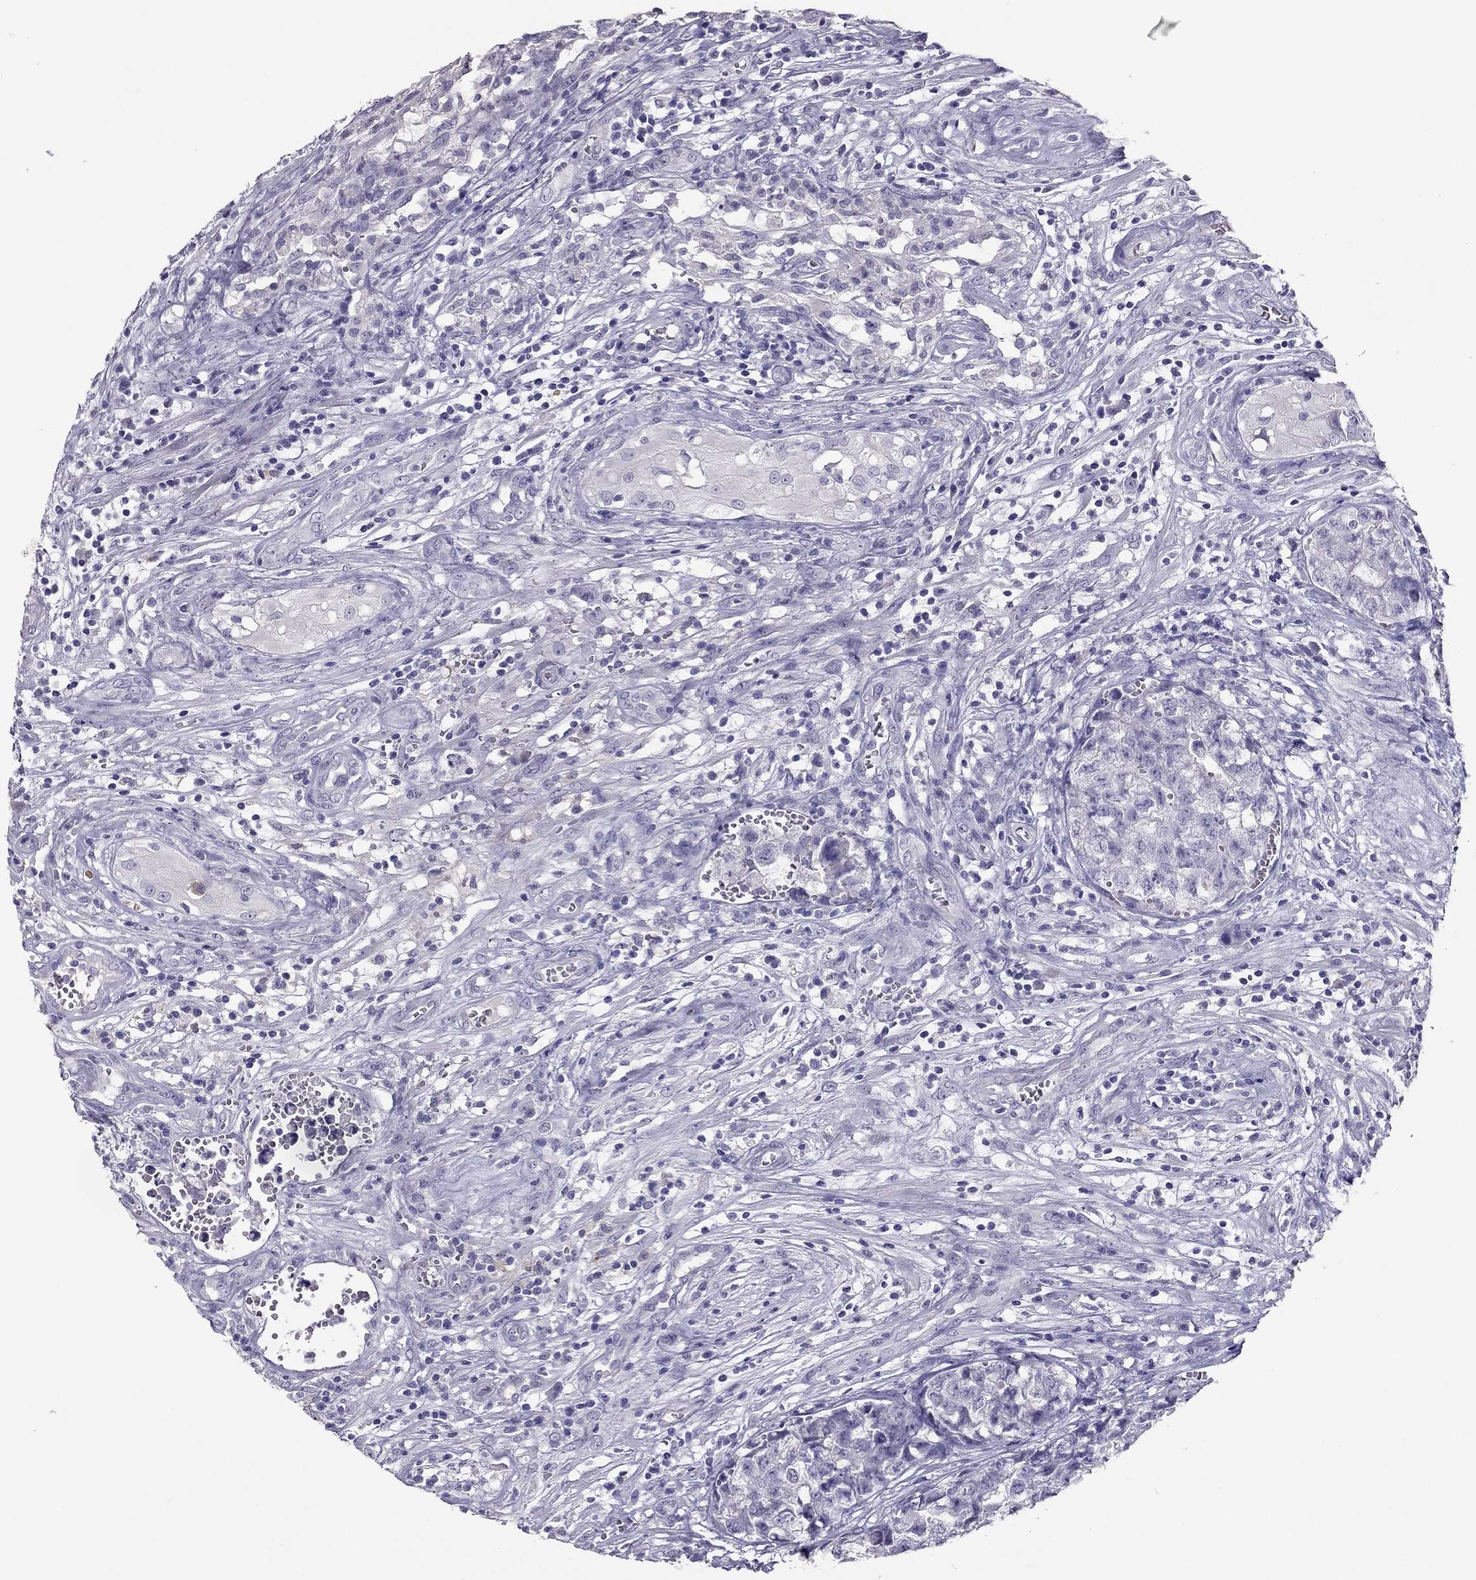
{"staining": {"intensity": "negative", "quantity": "none", "location": "none"}, "tissue": "testis cancer", "cell_type": "Tumor cells", "image_type": "cancer", "snomed": [{"axis": "morphology", "description": "Seminoma, NOS"}, {"axis": "morphology", "description": "Carcinoma, Embryonal, NOS"}, {"axis": "topography", "description": "Testis"}], "caption": "Human testis cancer (seminoma) stained for a protein using immunohistochemistry shows no positivity in tumor cells.", "gene": "RHO", "patient": {"sex": "male", "age": 22}}